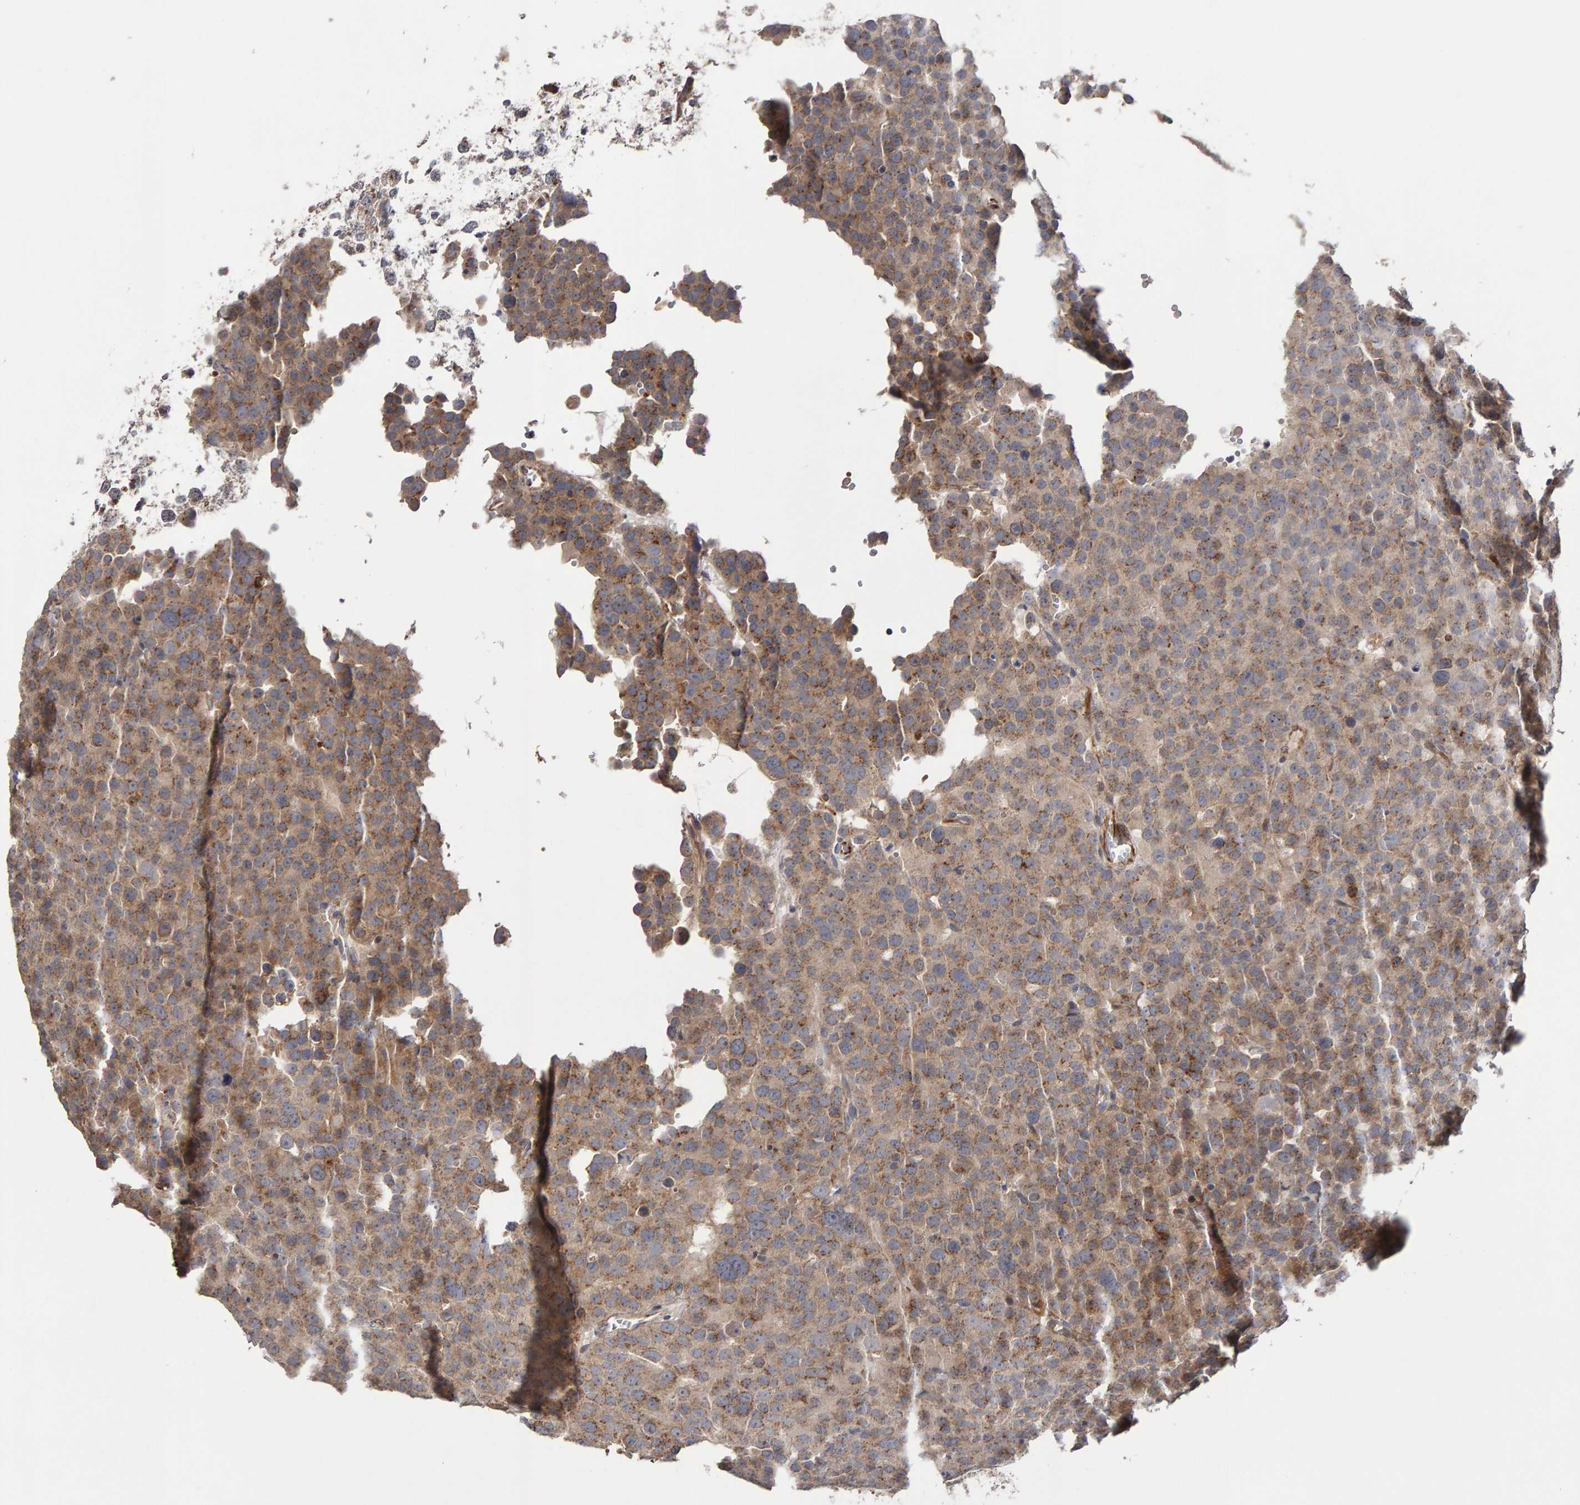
{"staining": {"intensity": "moderate", "quantity": ">75%", "location": "cytoplasmic/membranous"}, "tissue": "testis cancer", "cell_type": "Tumor cells", "image_type": "cancer", "snomed": [{"axis": "morphology", "description": "Seminoma, NOS"}, {"axis": "topography", "description": "Testis"}], "caption": "Brown immunohistochemical staining in human seminoma (testis) reveals moderate cytoplasmic/membranous staining in about >75% of tumor cells. (Brightfield microscopy of DAB IHC at high magnification).", "gene": "CANT1", "patient": {"sex": "male", "age": 71}}